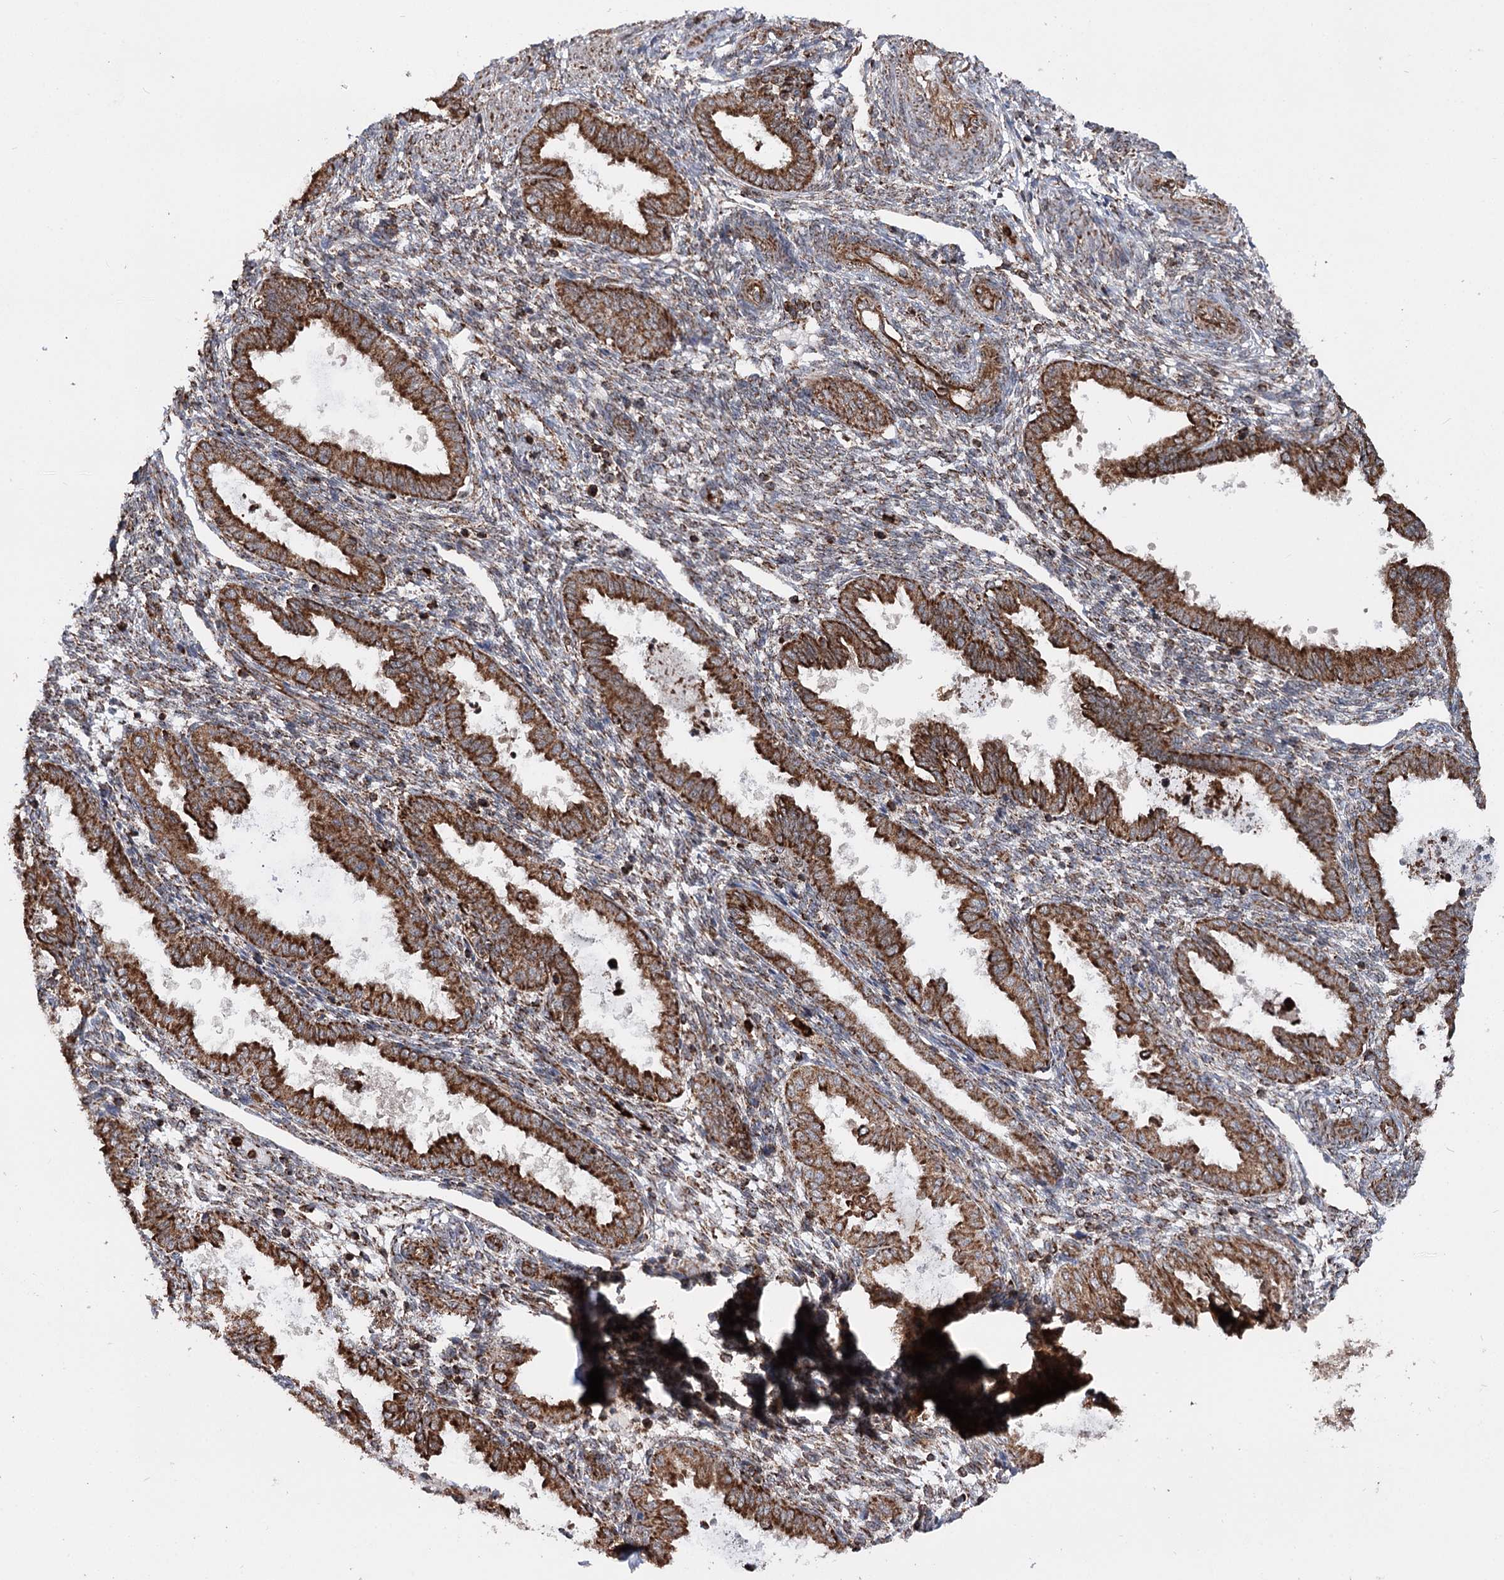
{"staining": {"intensity": "moderate", "quantity": "25%-75%", "location": "cytoplasmic/membranous"}, "tissue": "endometrium", "cell_type": "Cells in endometrial stroma", "image_type": "normal", "snomed": [{"axis": "morphology", "description": "Normal tissue, NOS"}, {"axis": "topography", "description": "Endometrium"}], "caption": "DAB (3,3'-diaminobenzidine) immunohistochemical staining of unremarkable human endometrium exhibits moderate cytoplasmic/membranous protein staining in about 25%-75% of cells in endometrial stroma.", "gene": "FGFR1OP2", "patient": {"sex": "female", "age": 33}}